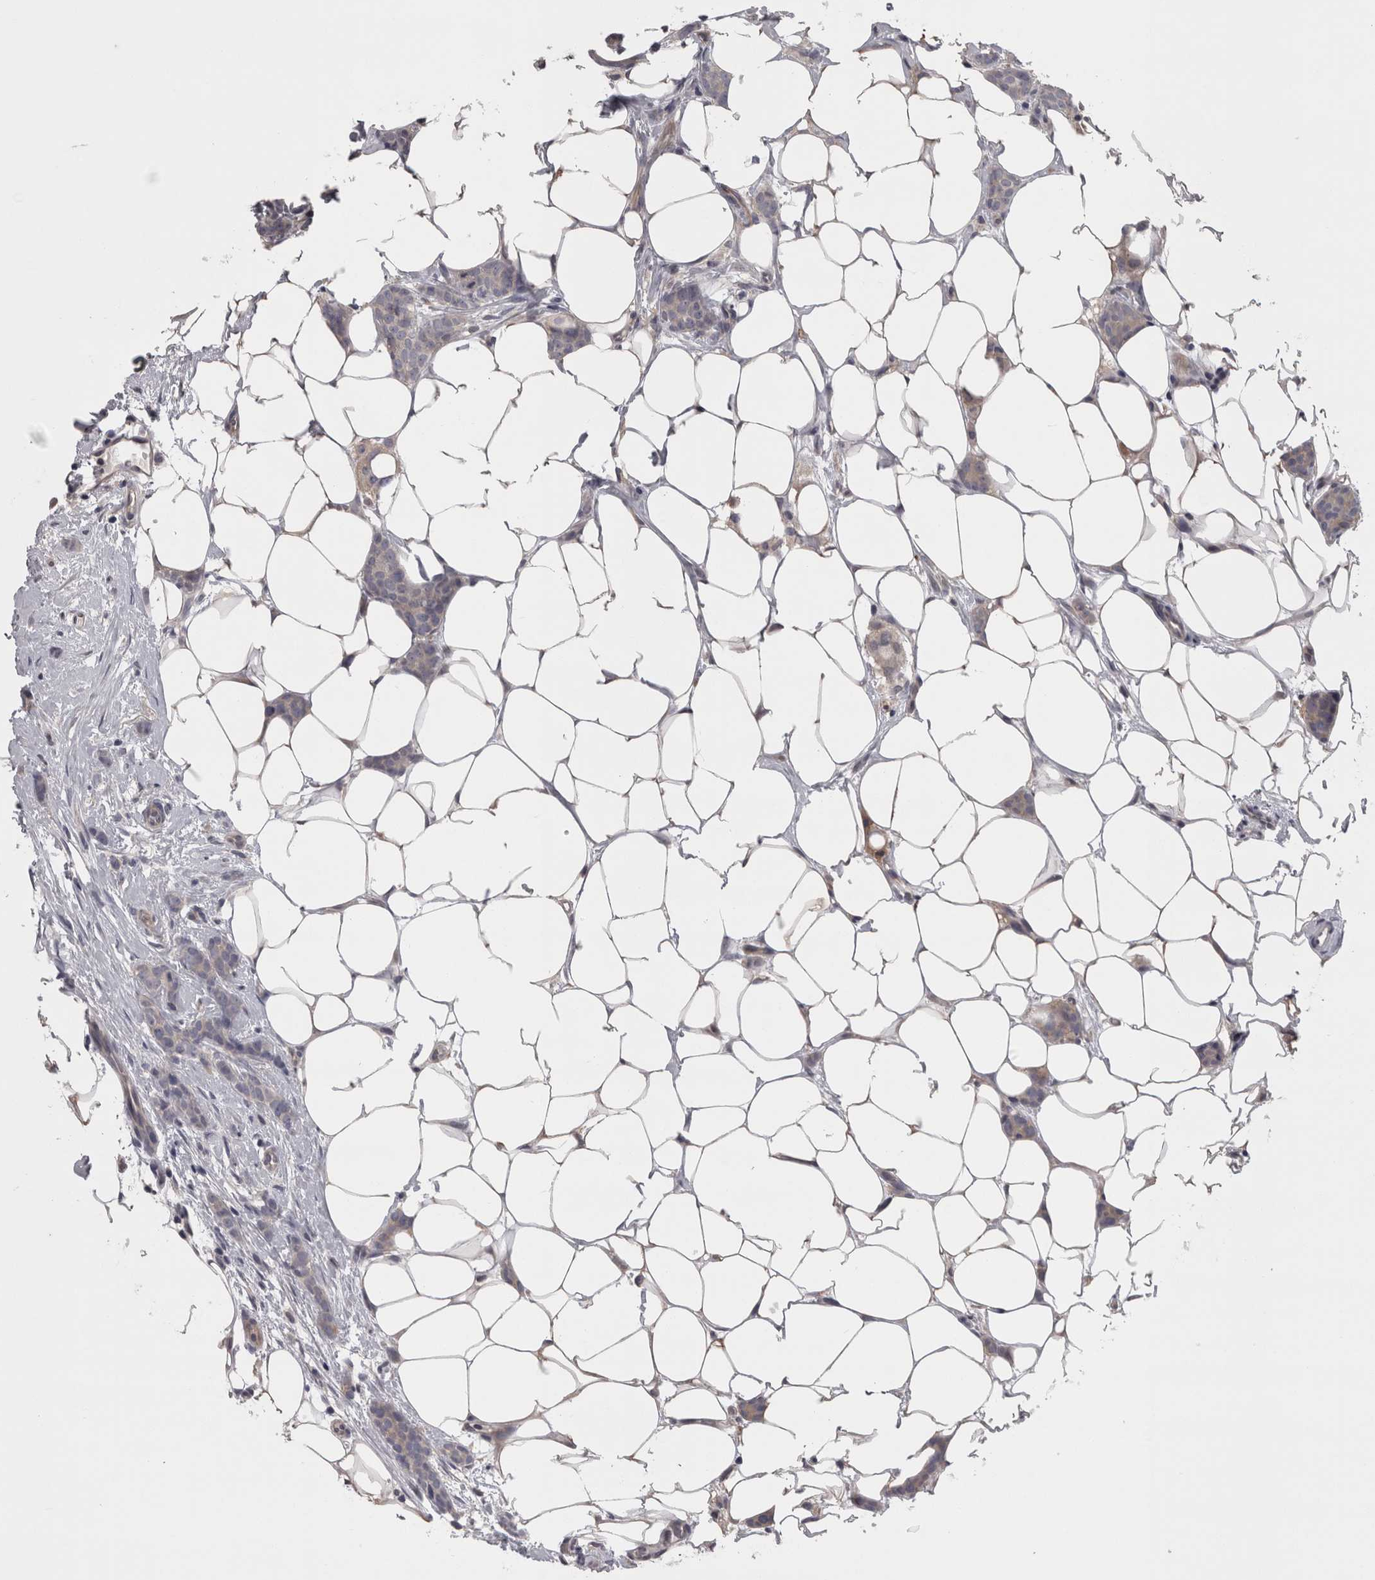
{"staining": {"intensity": "negative", "quantity": "none", "location": "none"}, "tissue": "breast cancer", "cell_type": "Tumor cells", "image_type": "cancer", "snomed": [{"axis": "morphology", "description": "Lobular carcinoma"}, {"axis": "topography", "description": "Skin"}, {"axis": "topography", "description": "Breast"}], "caption": "There is no significant positivity in tumor cells of breast lobular carcinoma.", "gene": "LYZL6", "patient": {"sex": "female", "age": 46}}